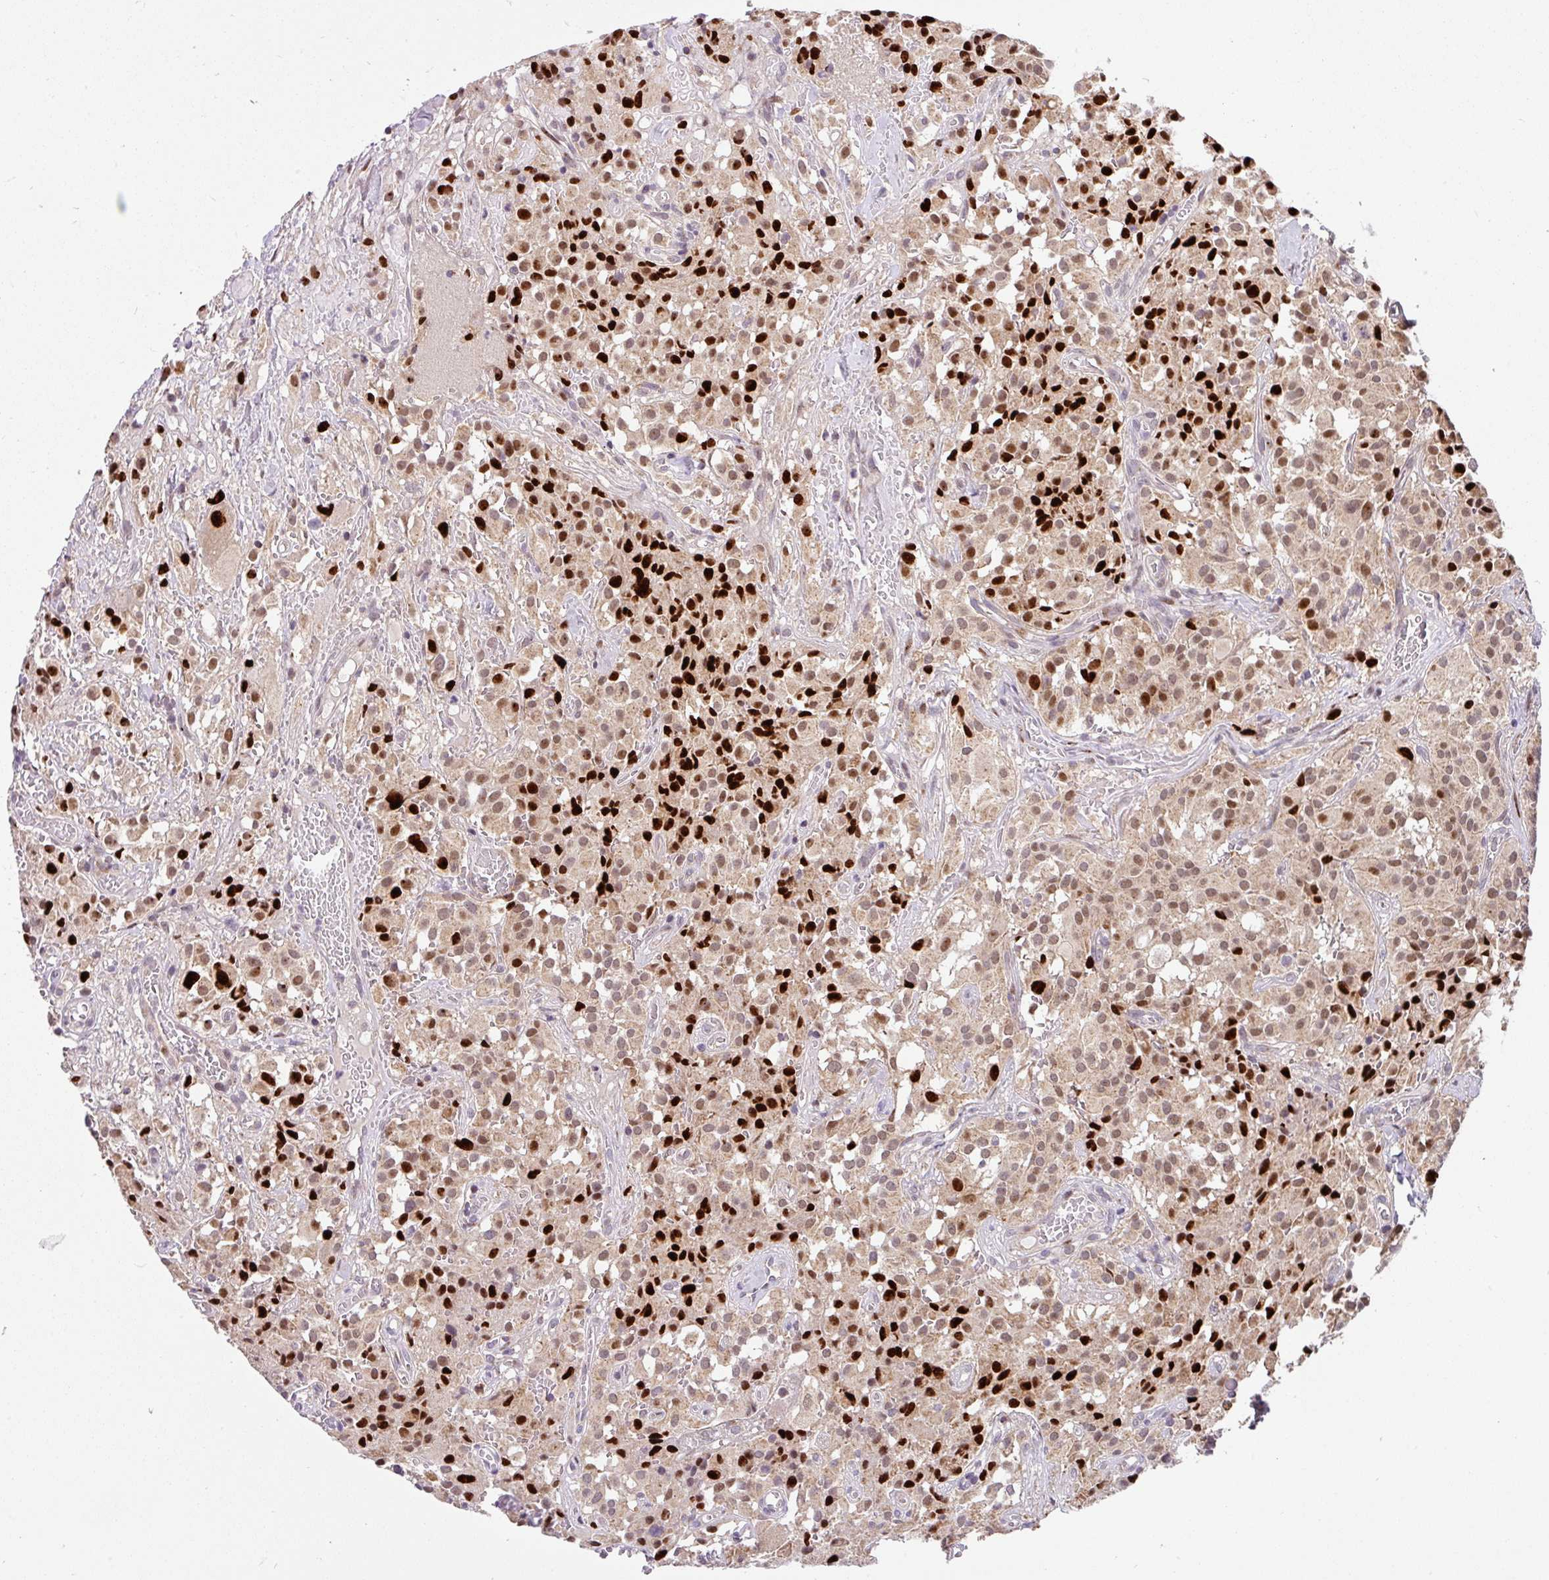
{"staining": {"intensity": "strong", "quantity": "25%-75%", "location": "nuclear"}, "tissue": "glioma", "cell_type": "Tumor cells", "image_type": "cancer", "snomed": [{"axis": "morphology", "description": "Glioma, malignant, Low grade"}, {"axis": "topography", "description": "Brain"}], "caption": "Immunohistochemical staining of malignant glioma (low-grade) demonstrates strong nuclear protein staining in about 25%-75% of tumor cells. (IHC, brightfield microscopy, high magnification).", "gene": "SARS2", "patient": {"sex": "male", "age": 42}}